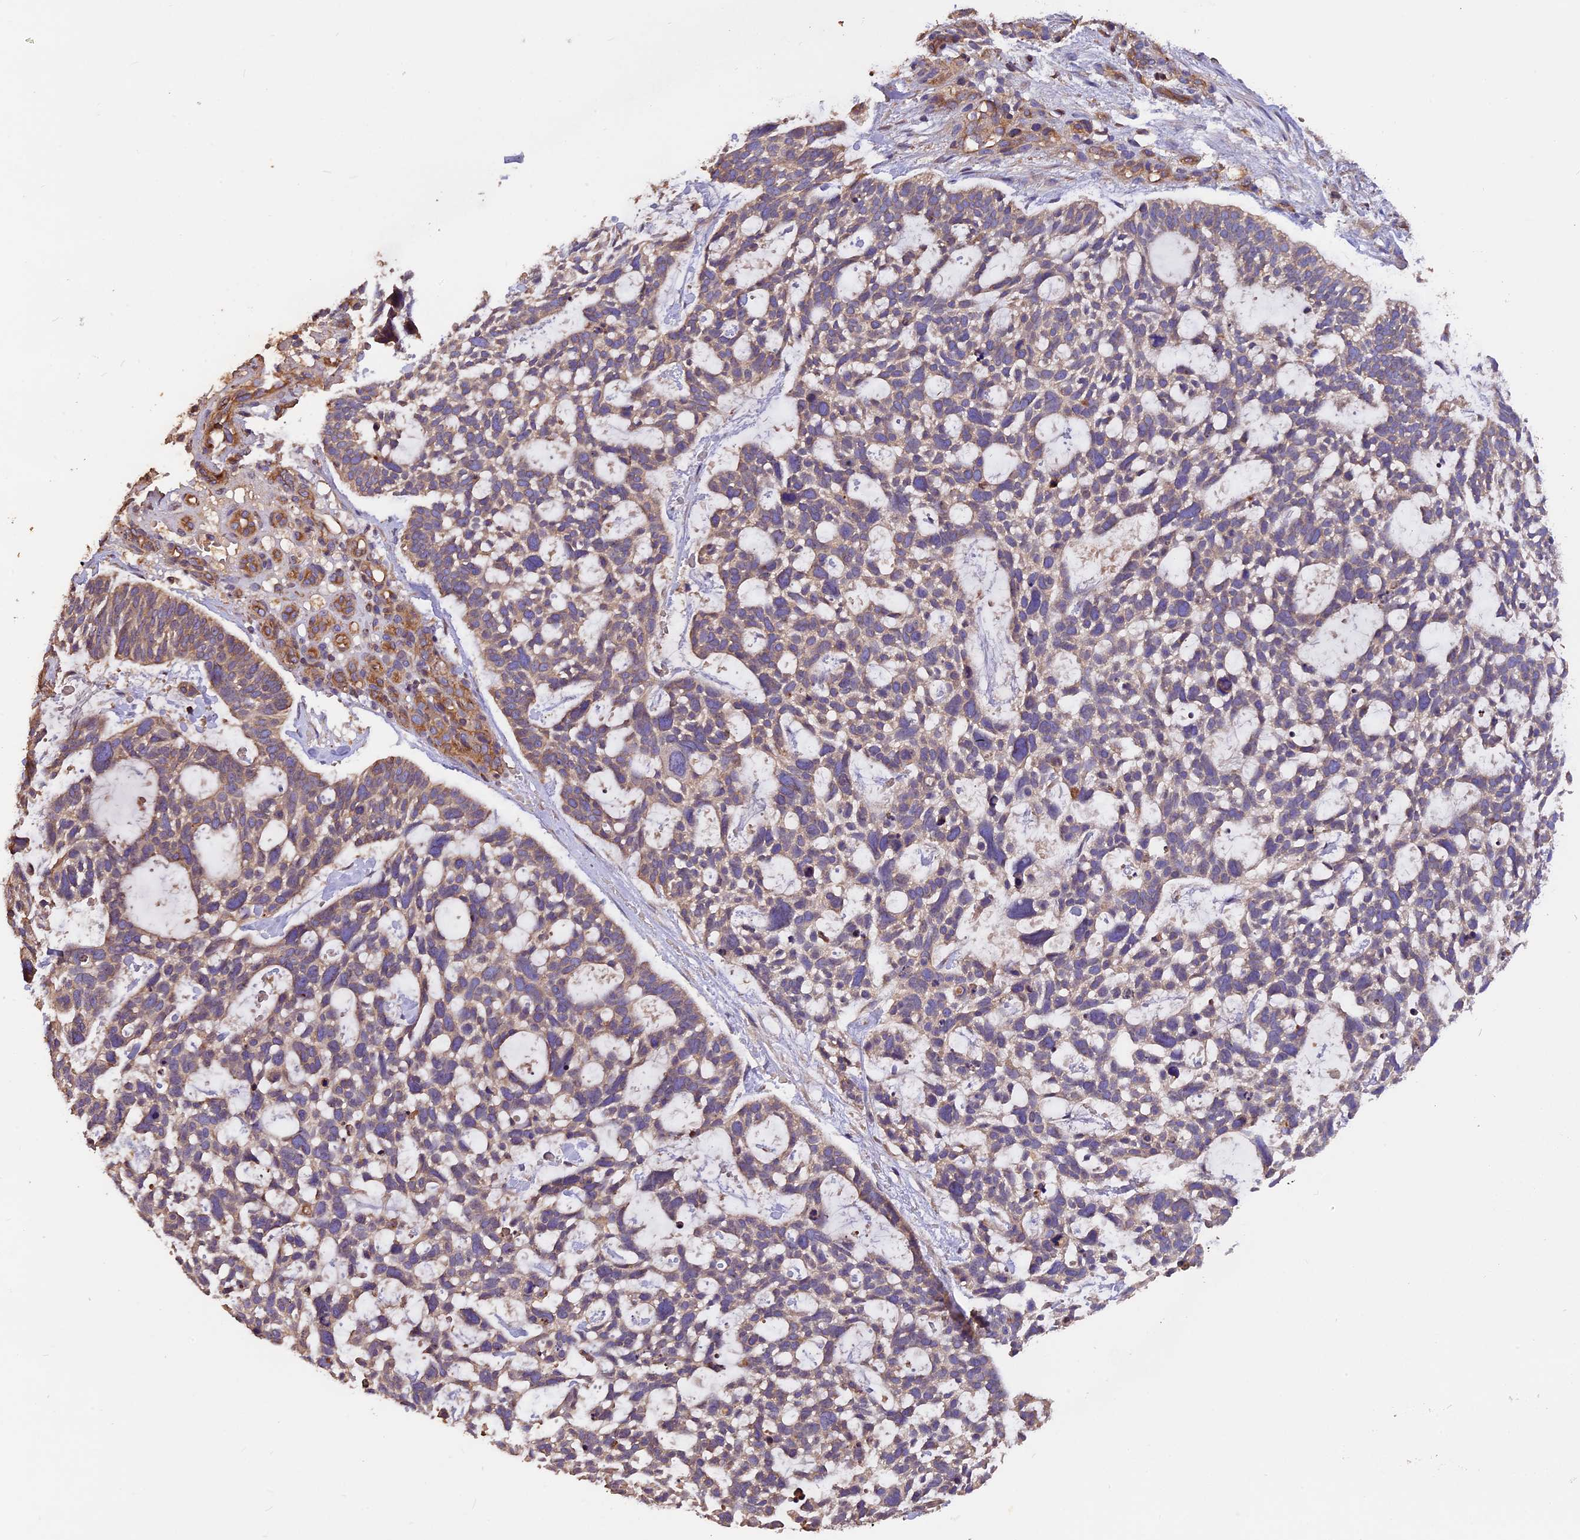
{"staining": {"intensity": "weak", "quantity": "25%-75%", "location": "cytoplasmic/membranous"}, "tissue": "skin cancer", "cell_type": "Tumor cells", "image_type": "cancer", "snomed": [{"axis": "morphology", "description": "Basal cell carcinoma"}, {"axis": "topography", "description": "Skin"}], "caption": "Protein positivity by IHC demonstrates weak cytoplasmic/membranous staining in about 25%-75% of tumor cells in skin basal cell carcinoma. The staining is performed using DAB (3,3'-diaminobenzidine) brown chromogen to label protein expression. The nuclei are counter-stained blue using hematoxylin.", "gene": "ERMARD", "patient": {"sex": "male", "age": 88}}